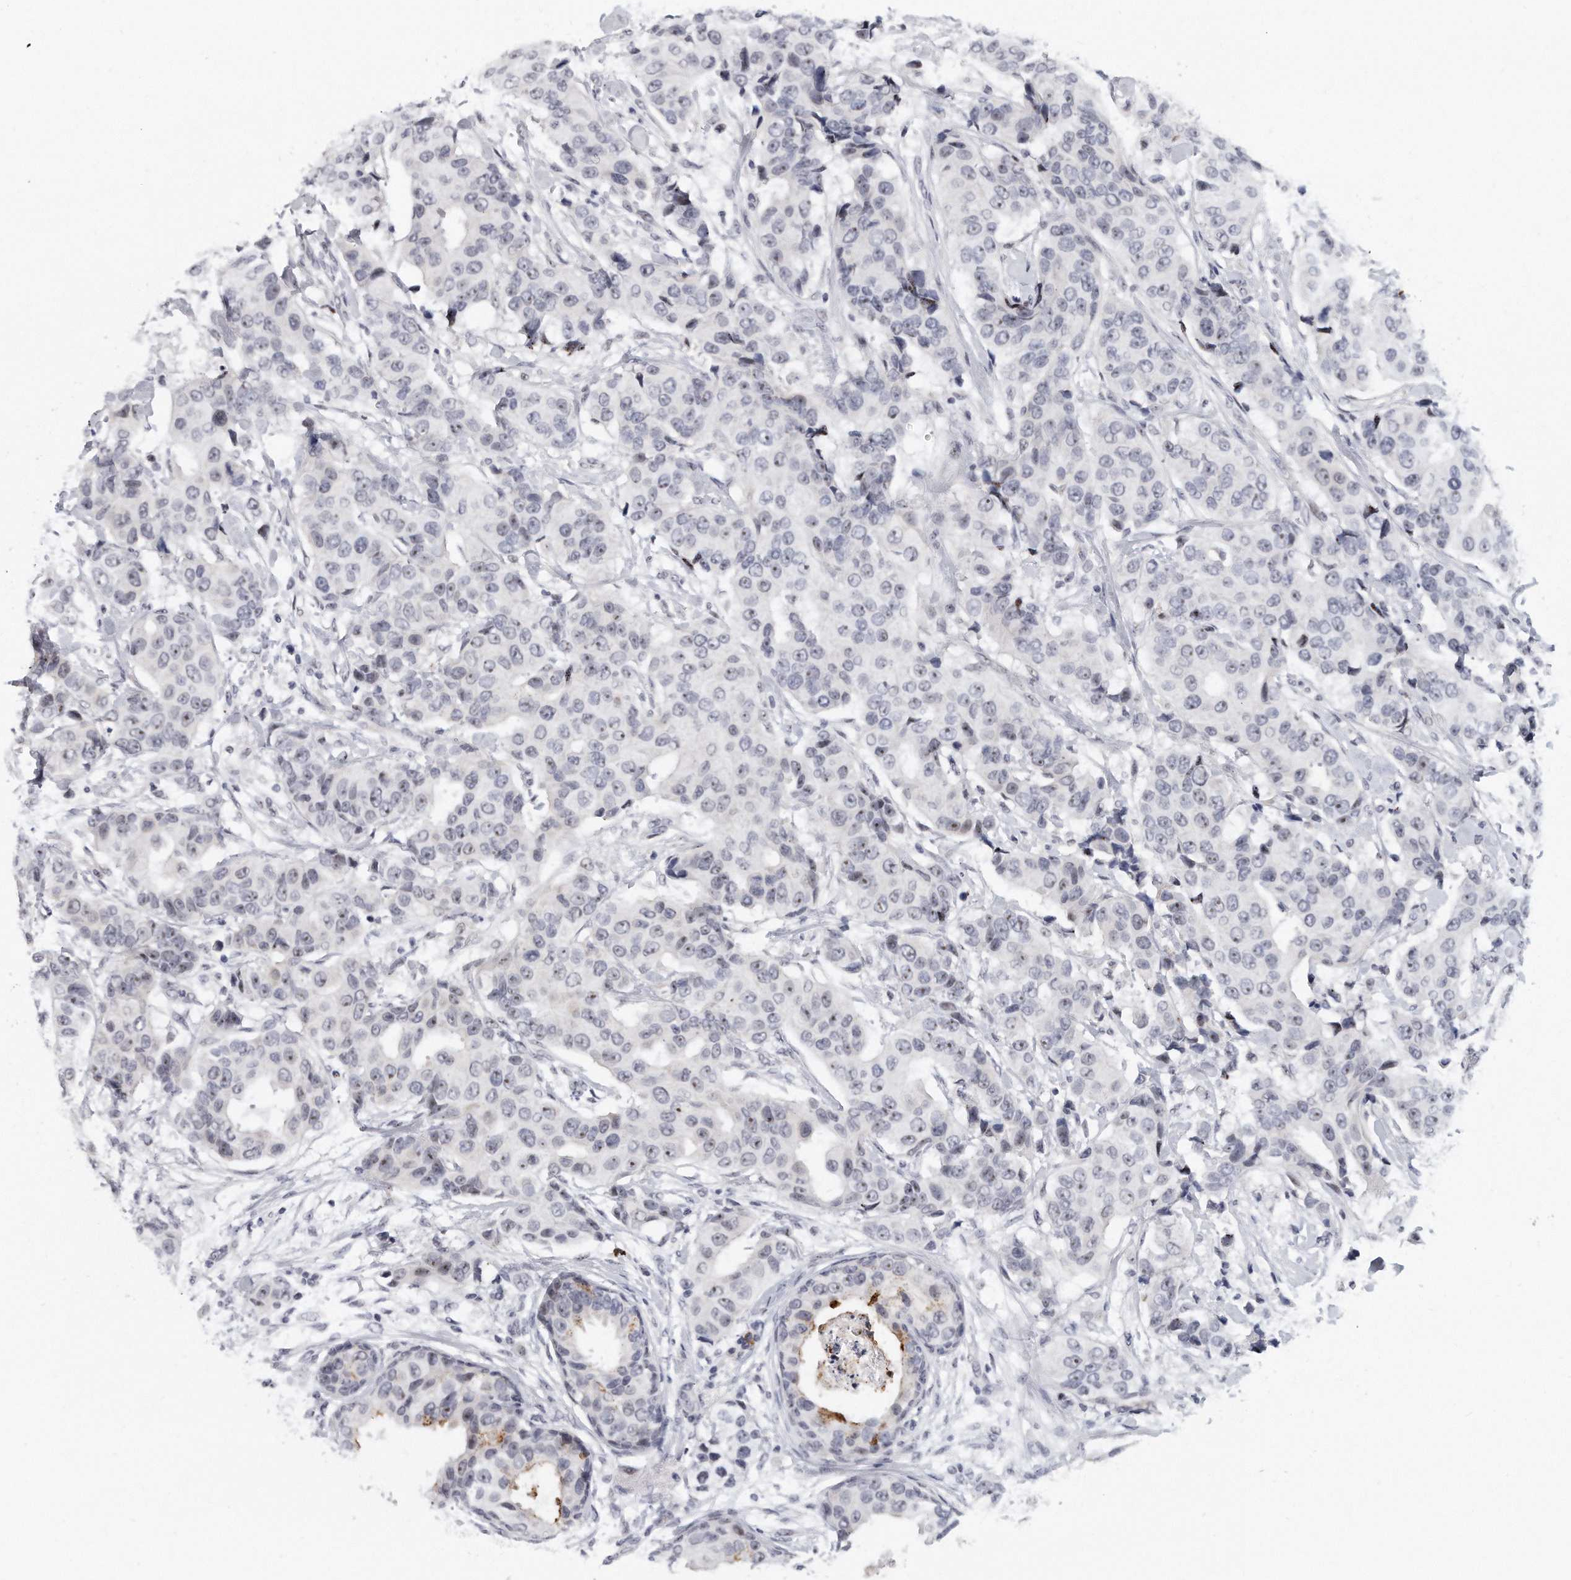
{"staining": {"intensity": "negative", "quantity": "none", "location": "none"}, "tissue": "breast cancer", "cell_type": "Tumor cells", "image_type": "cancer", "snomed": [{"axis": "morphology", "description": "Normal tissue, NOS"}, {"axis": "morphology", "description": "Duct carcinoma"}, {"axis": "topography", "description": "Breast"}], "caption": "DAB immunohistochemical staining of human breast cancer (invasive ductal carcinoma) demonstrates no significant positivity in tumor cells.", "gene": "TFCP2L1", "patient": {"sex": "female", "age": 39}}